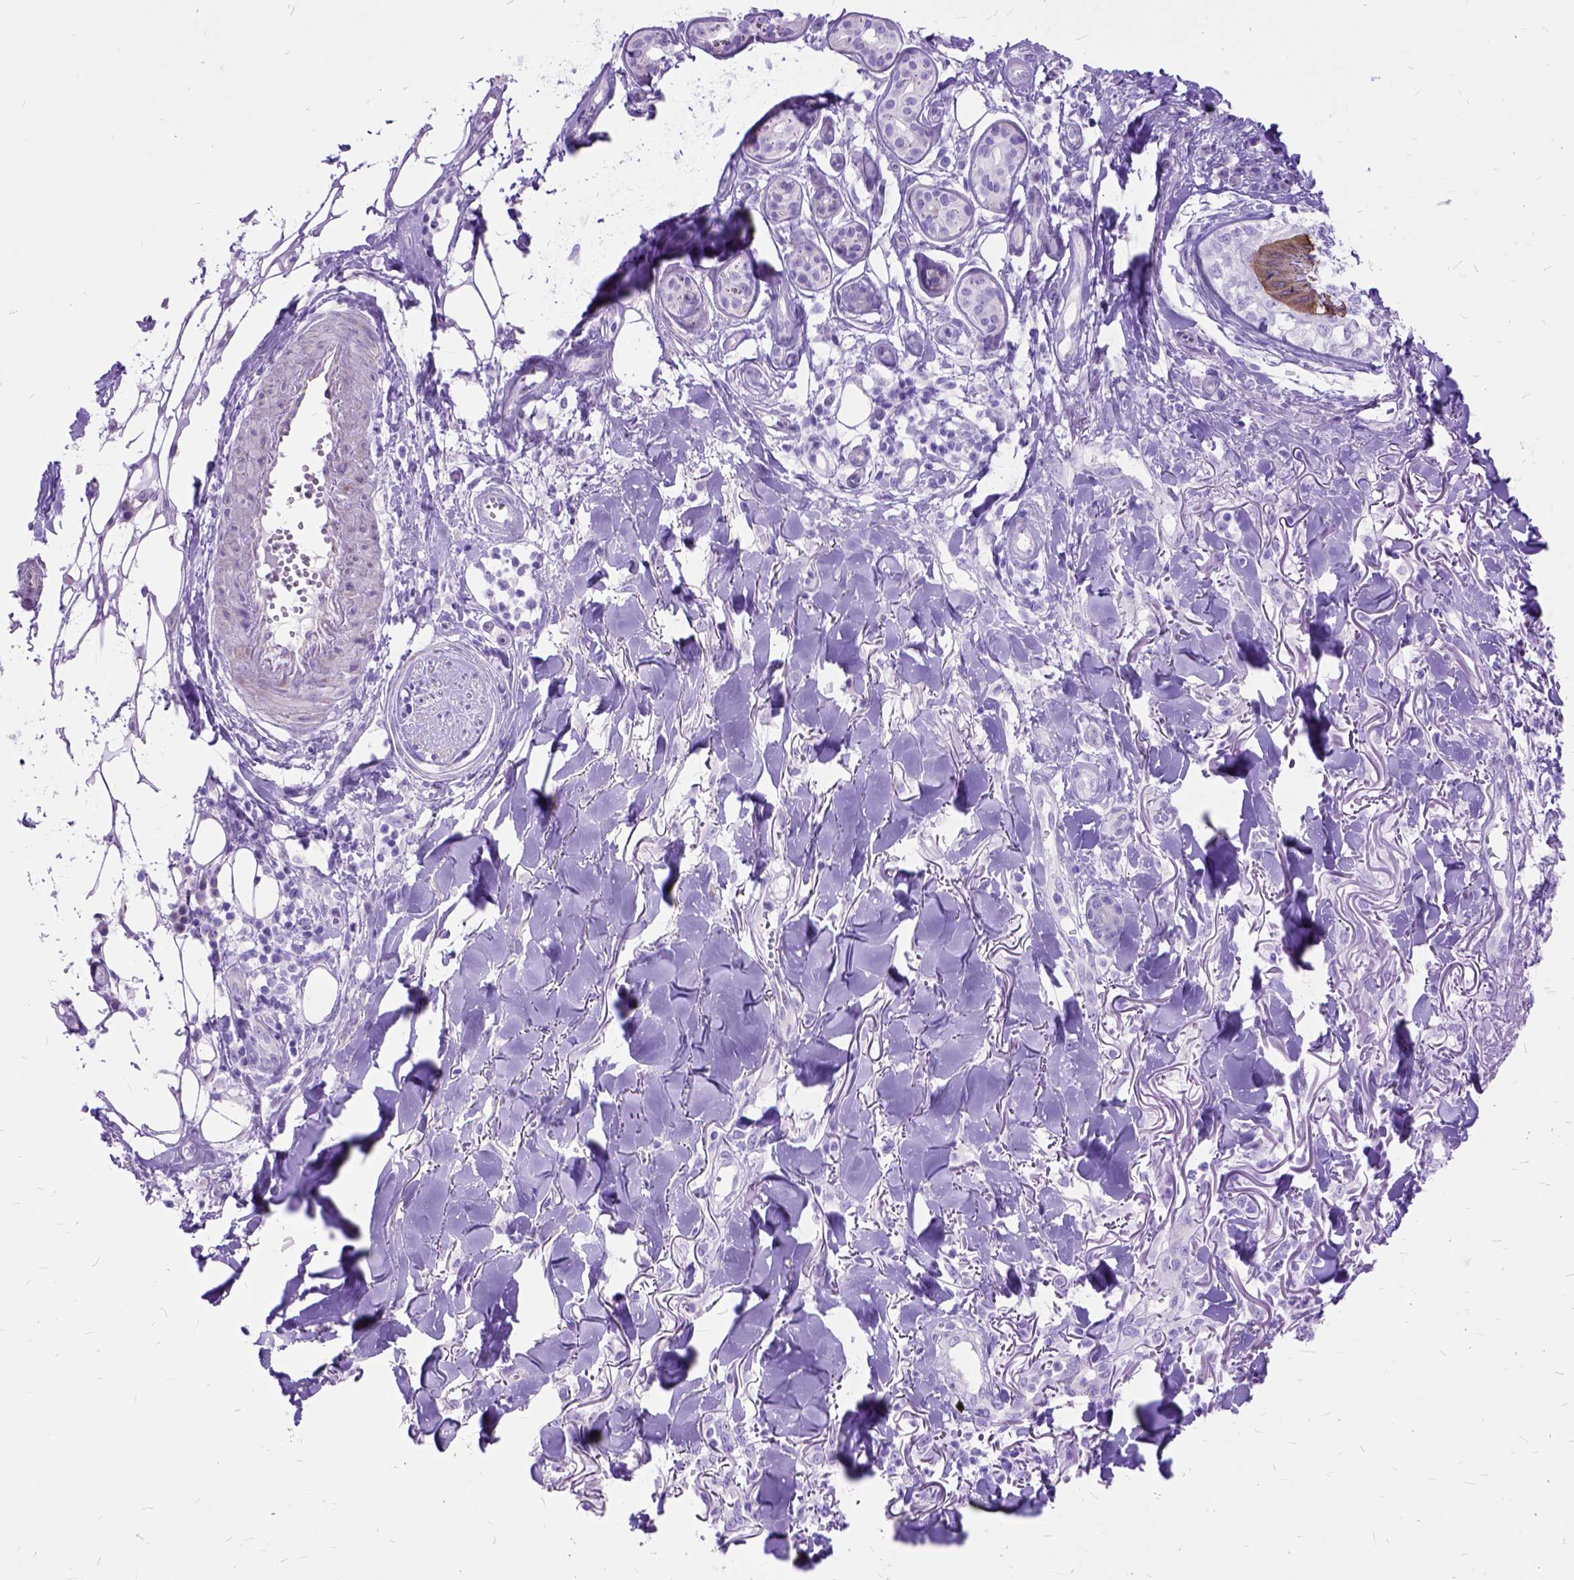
{"staining": {"intensity": "negative", "quantity": "none", "location": "none"}, "tissue": "skin cancer", "cell_type": "Tumor cells", "image_type": "cancer", "snomed": [{"axis": "morphology", "description": "Squamous cell carcinoma, NOS"}, {"axis": "topography", "description": "Skin"}], "caption": "Human skin cancer (squamous cell carcinoma) stained for a protein using immunohistochemistry exhibits no staining in tumor cells.", "gene": "DNAH2", "patient": {"sex": "male", "age": 75}}